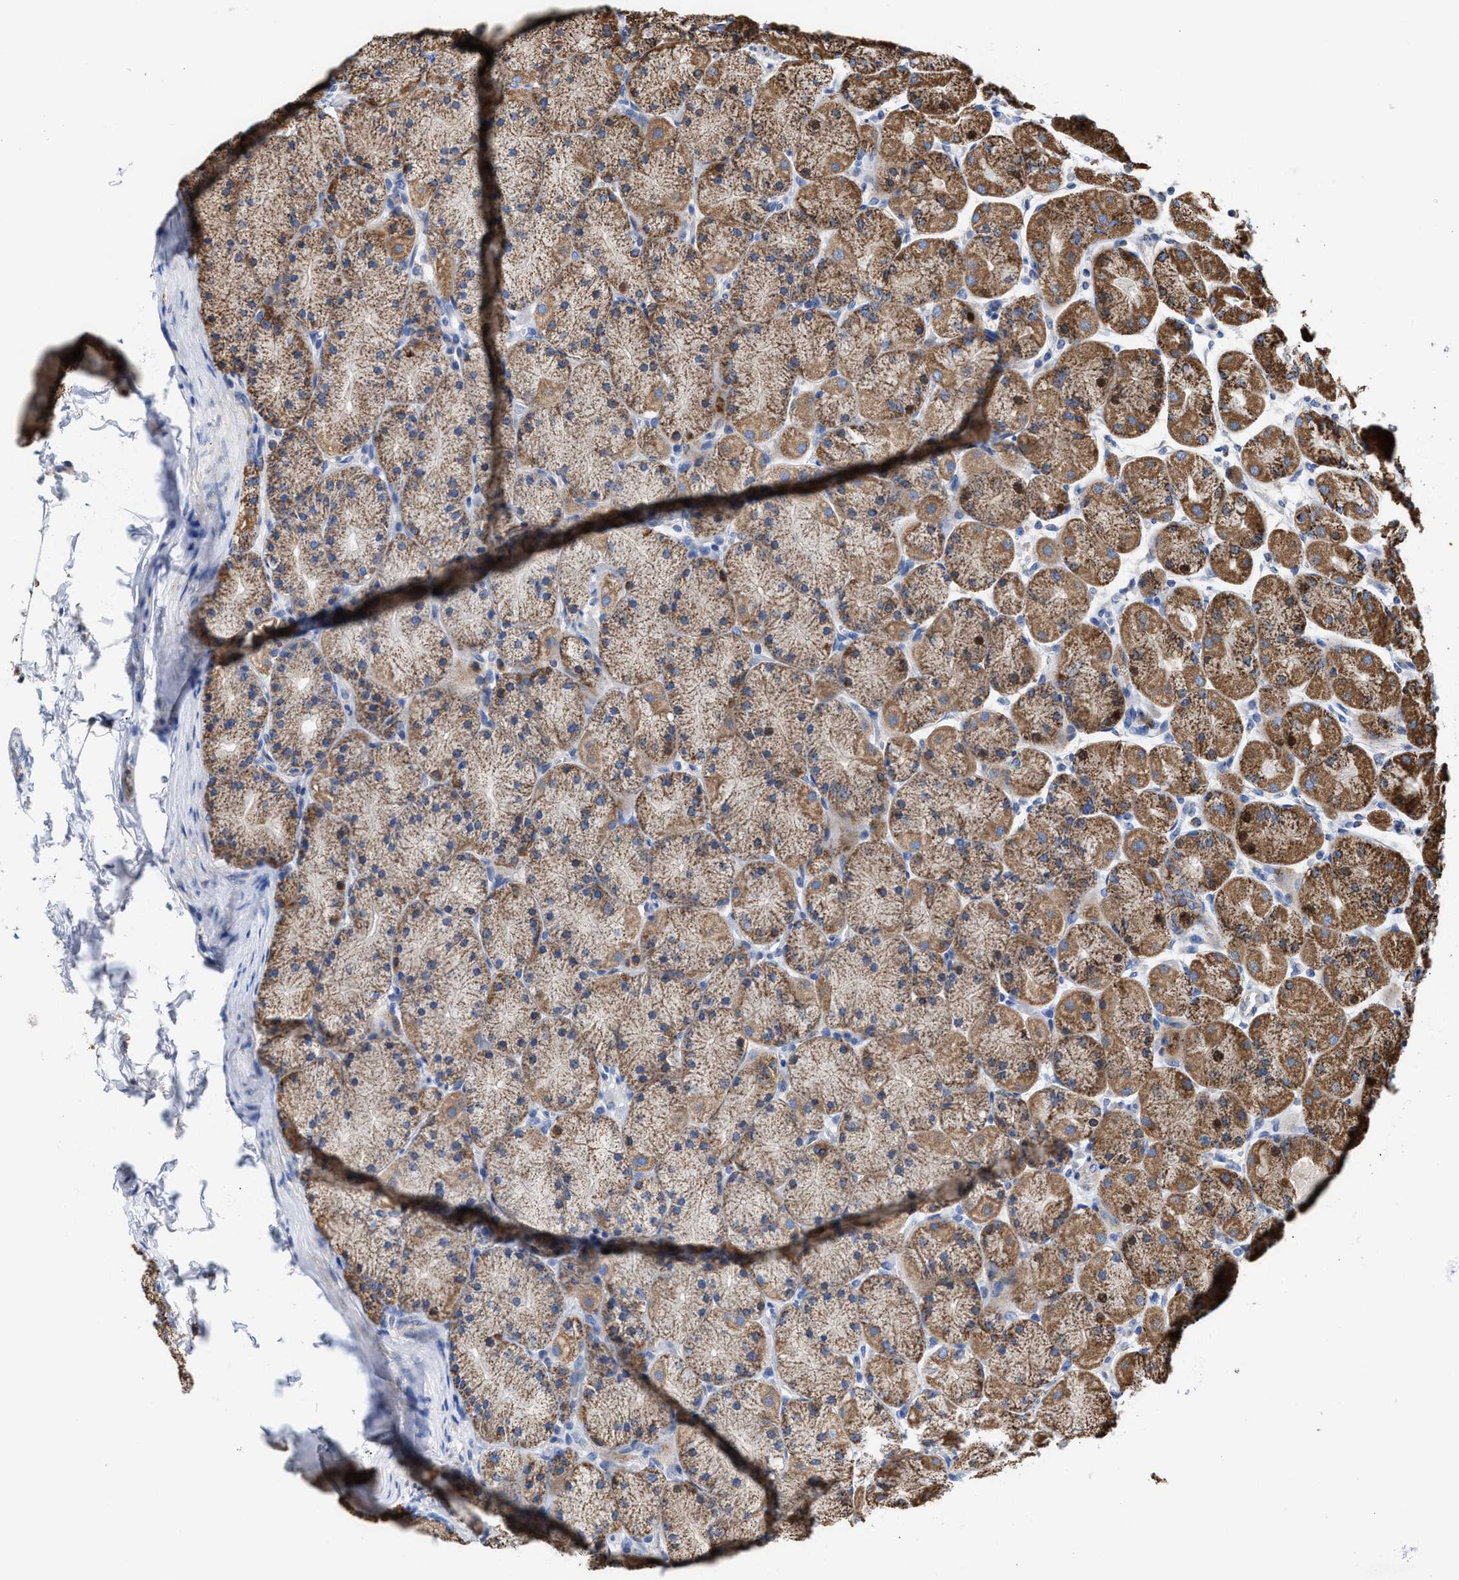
{"staining": {"intensity": "moderate", "quantity": ">75%", "location": "cytoplasmic/membranous"}, "tissue": "stomach", "cell_type": "Glandular cells", "image_type": "normal", "snomed": [{"axis": "morphology", "description": "Normal tissue, NOS"}, {"axis": "topography", "description": "Stomach, upper"}], "caption": "Immunohistochemistry photomicrograph of benign stomach stained for a protein (brown), which displays medium levels of moderate cytoplasmic/membranous staining in approximately >75% of glandular cells.", "gene": "JAG1", "patient": {"sex": "female", "age": 56}}